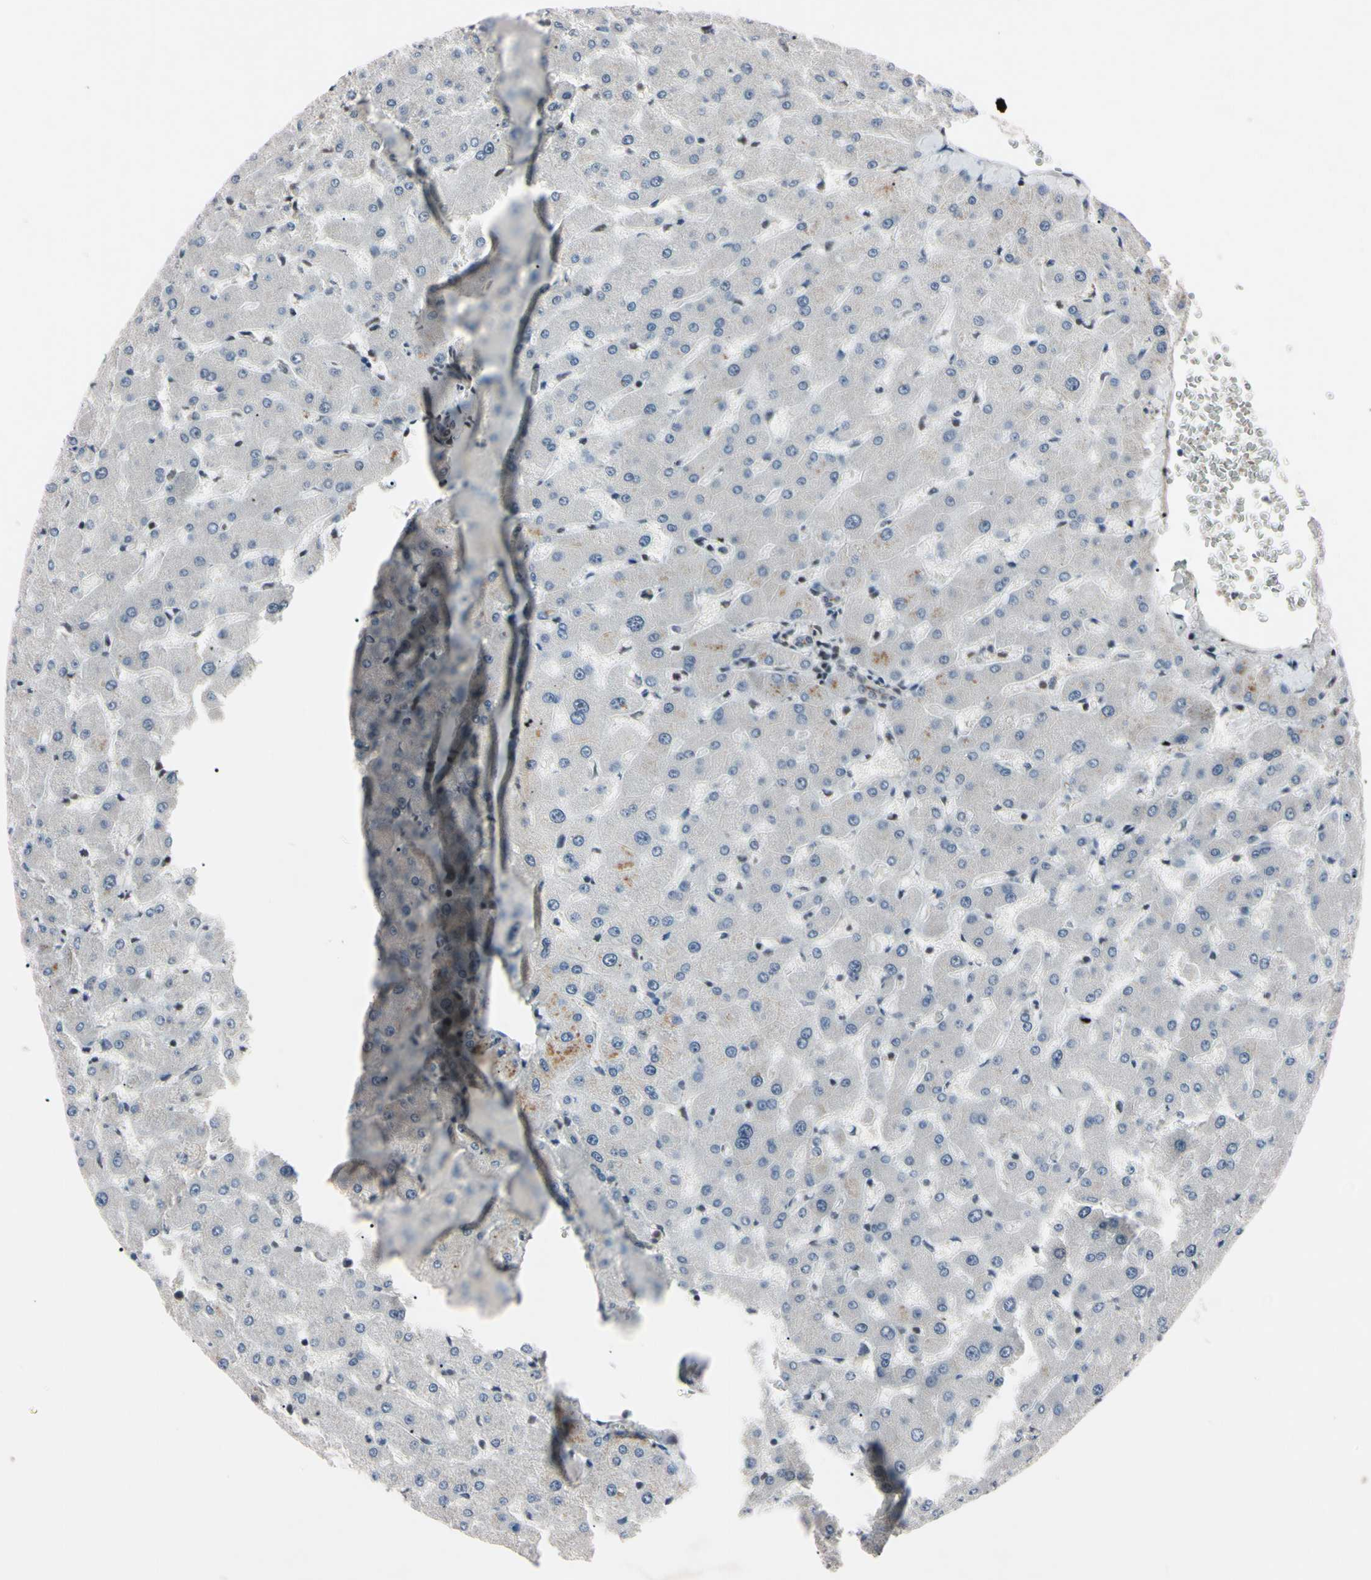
{"staining": {"intensity": "negative", "quantity": "none", "location": "none"}, "tissue": "liver", "cell_type": "Cholangiocytes", "image_type": "normal", "snomed": [{"axis": "morphology", "description": "Normal tissue, NOS"}, {"axis": "topography", "description": "Liver"}], "caption": "Immunohistochemistry (IHC) histopathology image of unremarkable human liver stained for a protein (brown), which displays no staining in cholangiocytes. (DAB (3,3'-diaminobenzidine) immunohistochemistry (IHC), high magnification).", "gene": "YY1", "patient": {"sex": "female", "age": 63}}